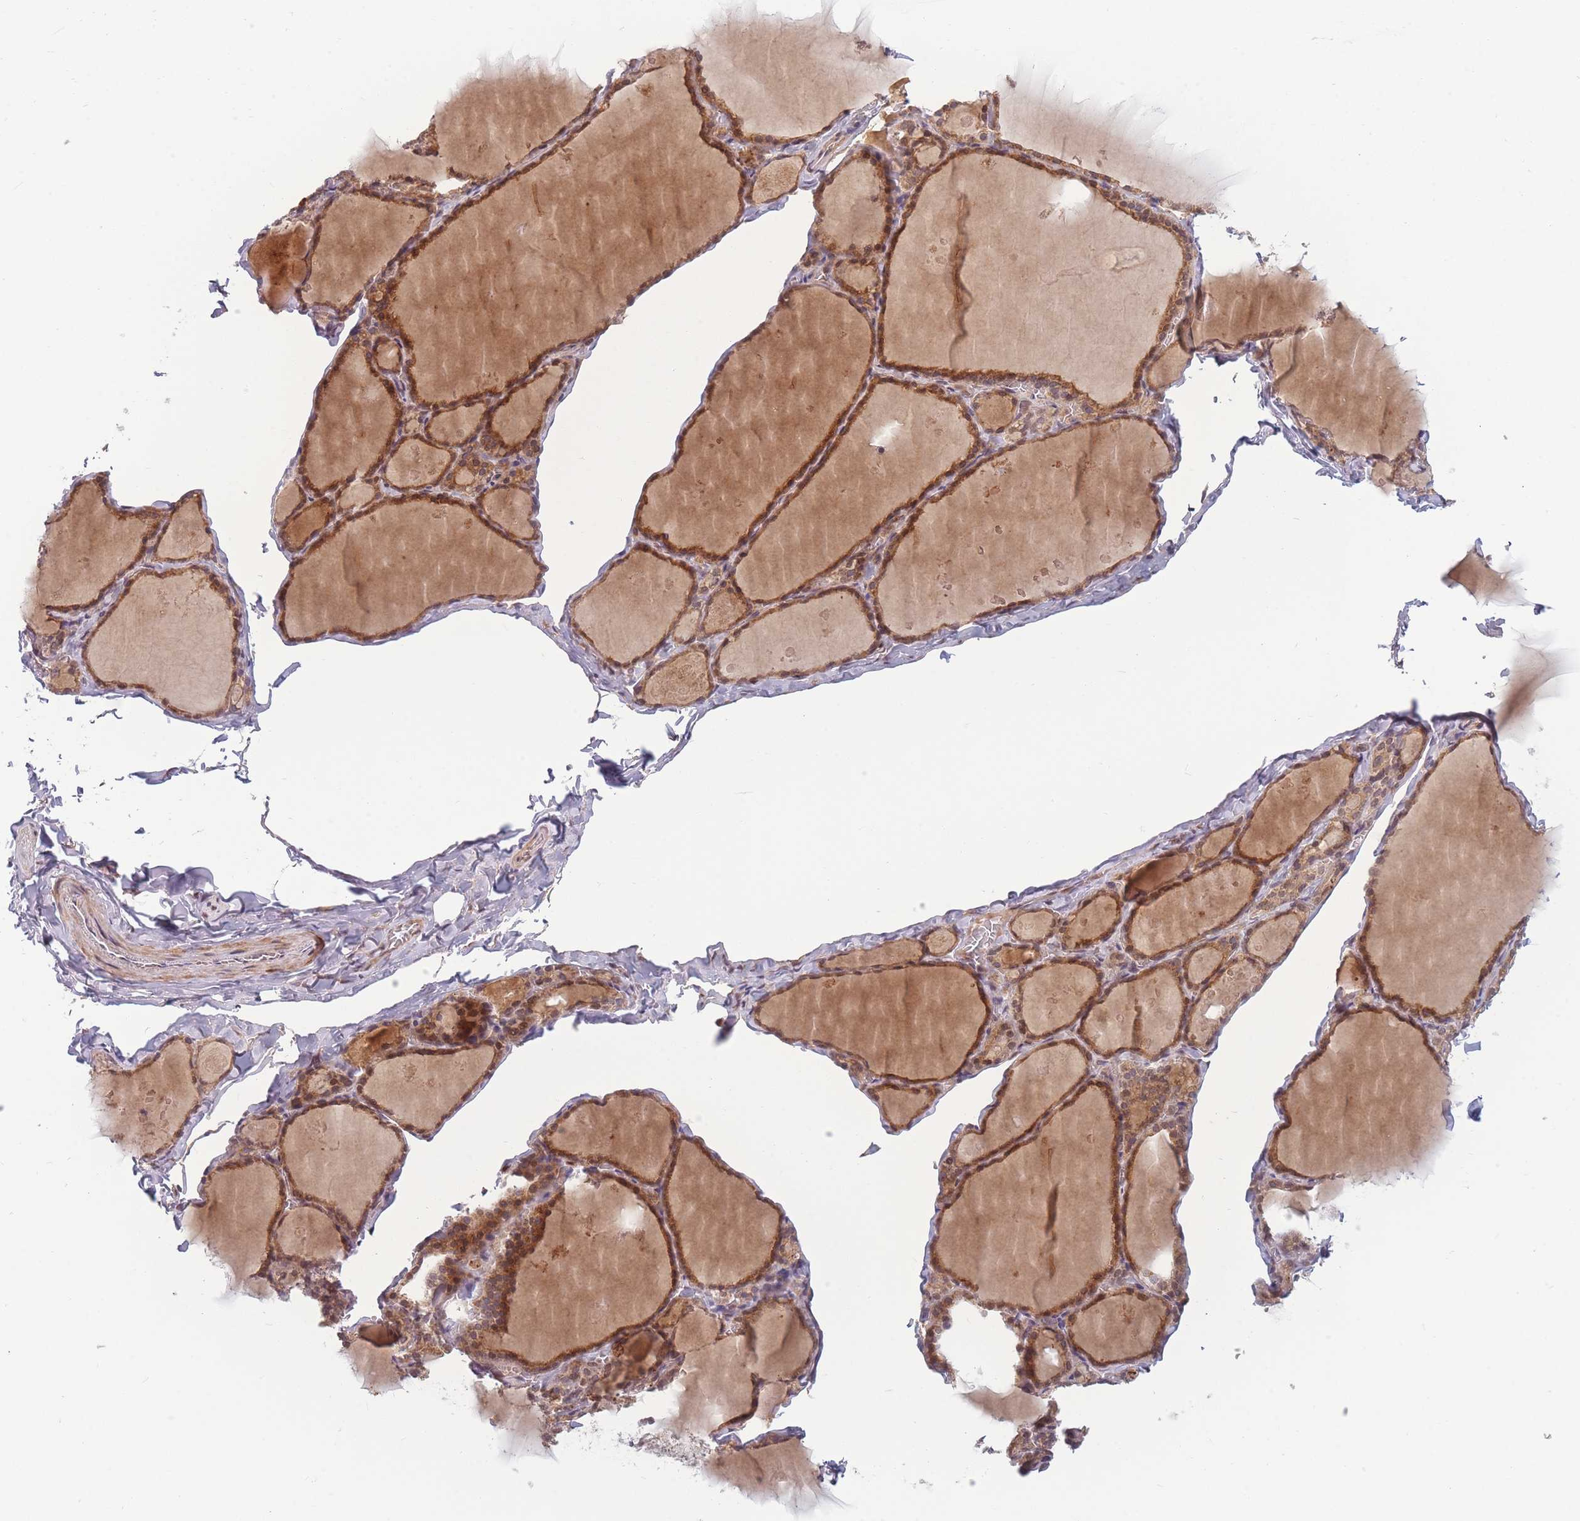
{"staining": {"intensity": "strong", "quantity": ">75%", "location": "cytoplasmic/membranous"}, "tissue": "thyroid gland", "cell_type": "Glandular cells", "image_type": "normal", "snomed": [{"axis": "morphology", "description": "Normal tissue, NOS"}, {"axis": "topography", "description": "Thyroid gland"}], "caption": "Immunohistochemistry (IHC) of normal thyroid gland shows high levels of strong cytoplasmic/membranous expression in approximately >75% of glandular cells.", "gene": "FAM153A", "patient": {"sex": "male", "age": 56}}